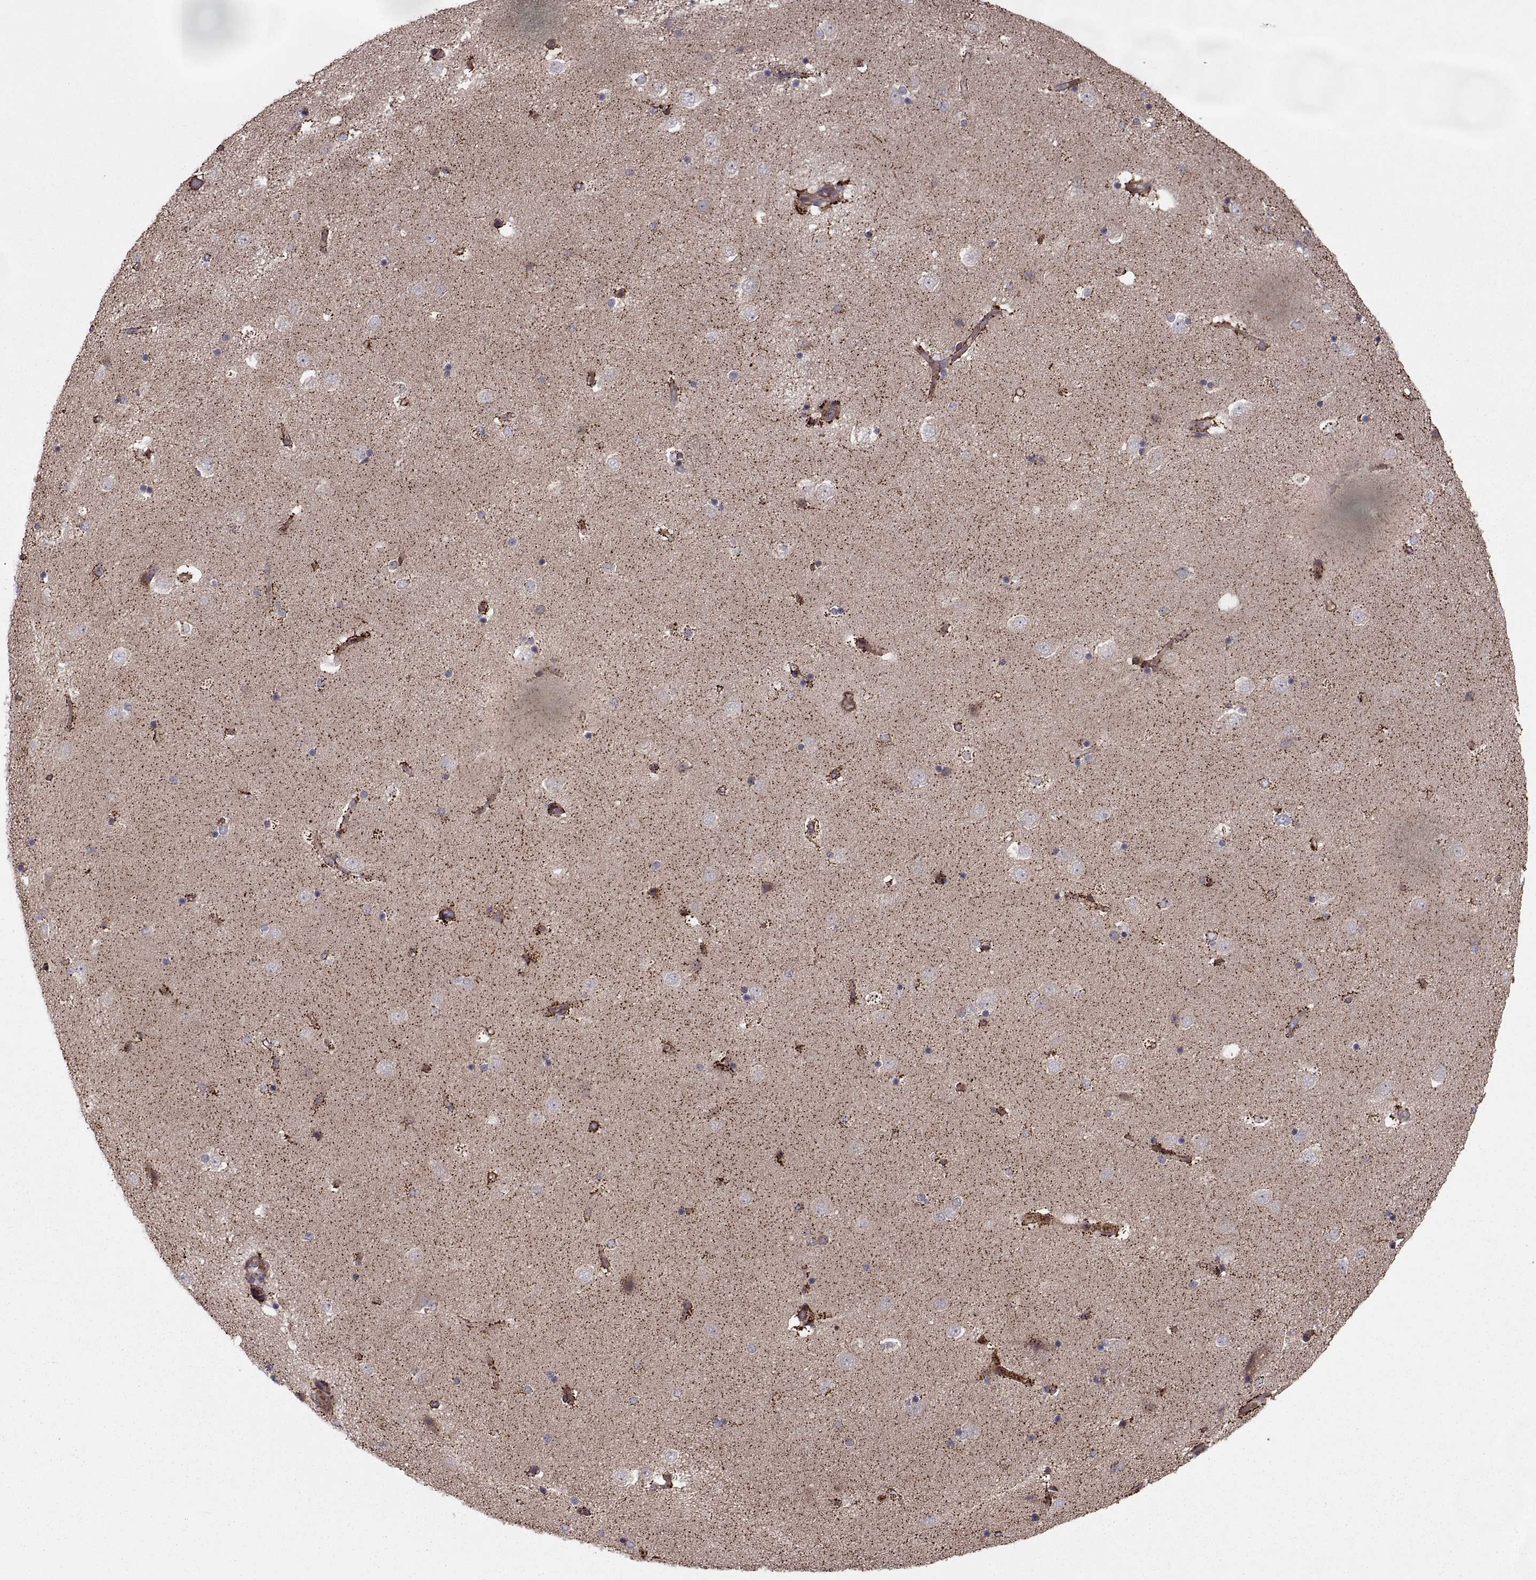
{"staining": {"intensity": "moderate", "quantity": "<25%", "location": "cytoplasmic/membranous"}, "tissue": "caudate", "cell_type": "Glial cells", "image_type": "normal", "snomed": [{"axis": "morphology", "description": "Normal tissue, NOS"}, {"axis": "topography", "description": "Lateral ventricle wall"}], "caption": "Unremarkable caudate displays moderate cytoplasmic/membranous positivity in approximately <25% of glial cells, visualized by immunohistochemistry. The staining is performed using DAB brown chromogen to label protein expression. The nuclei are counter-stained blue using hematoxylin.", "gene": "TESC", "patient": {"sex": "male", "age": 51}}